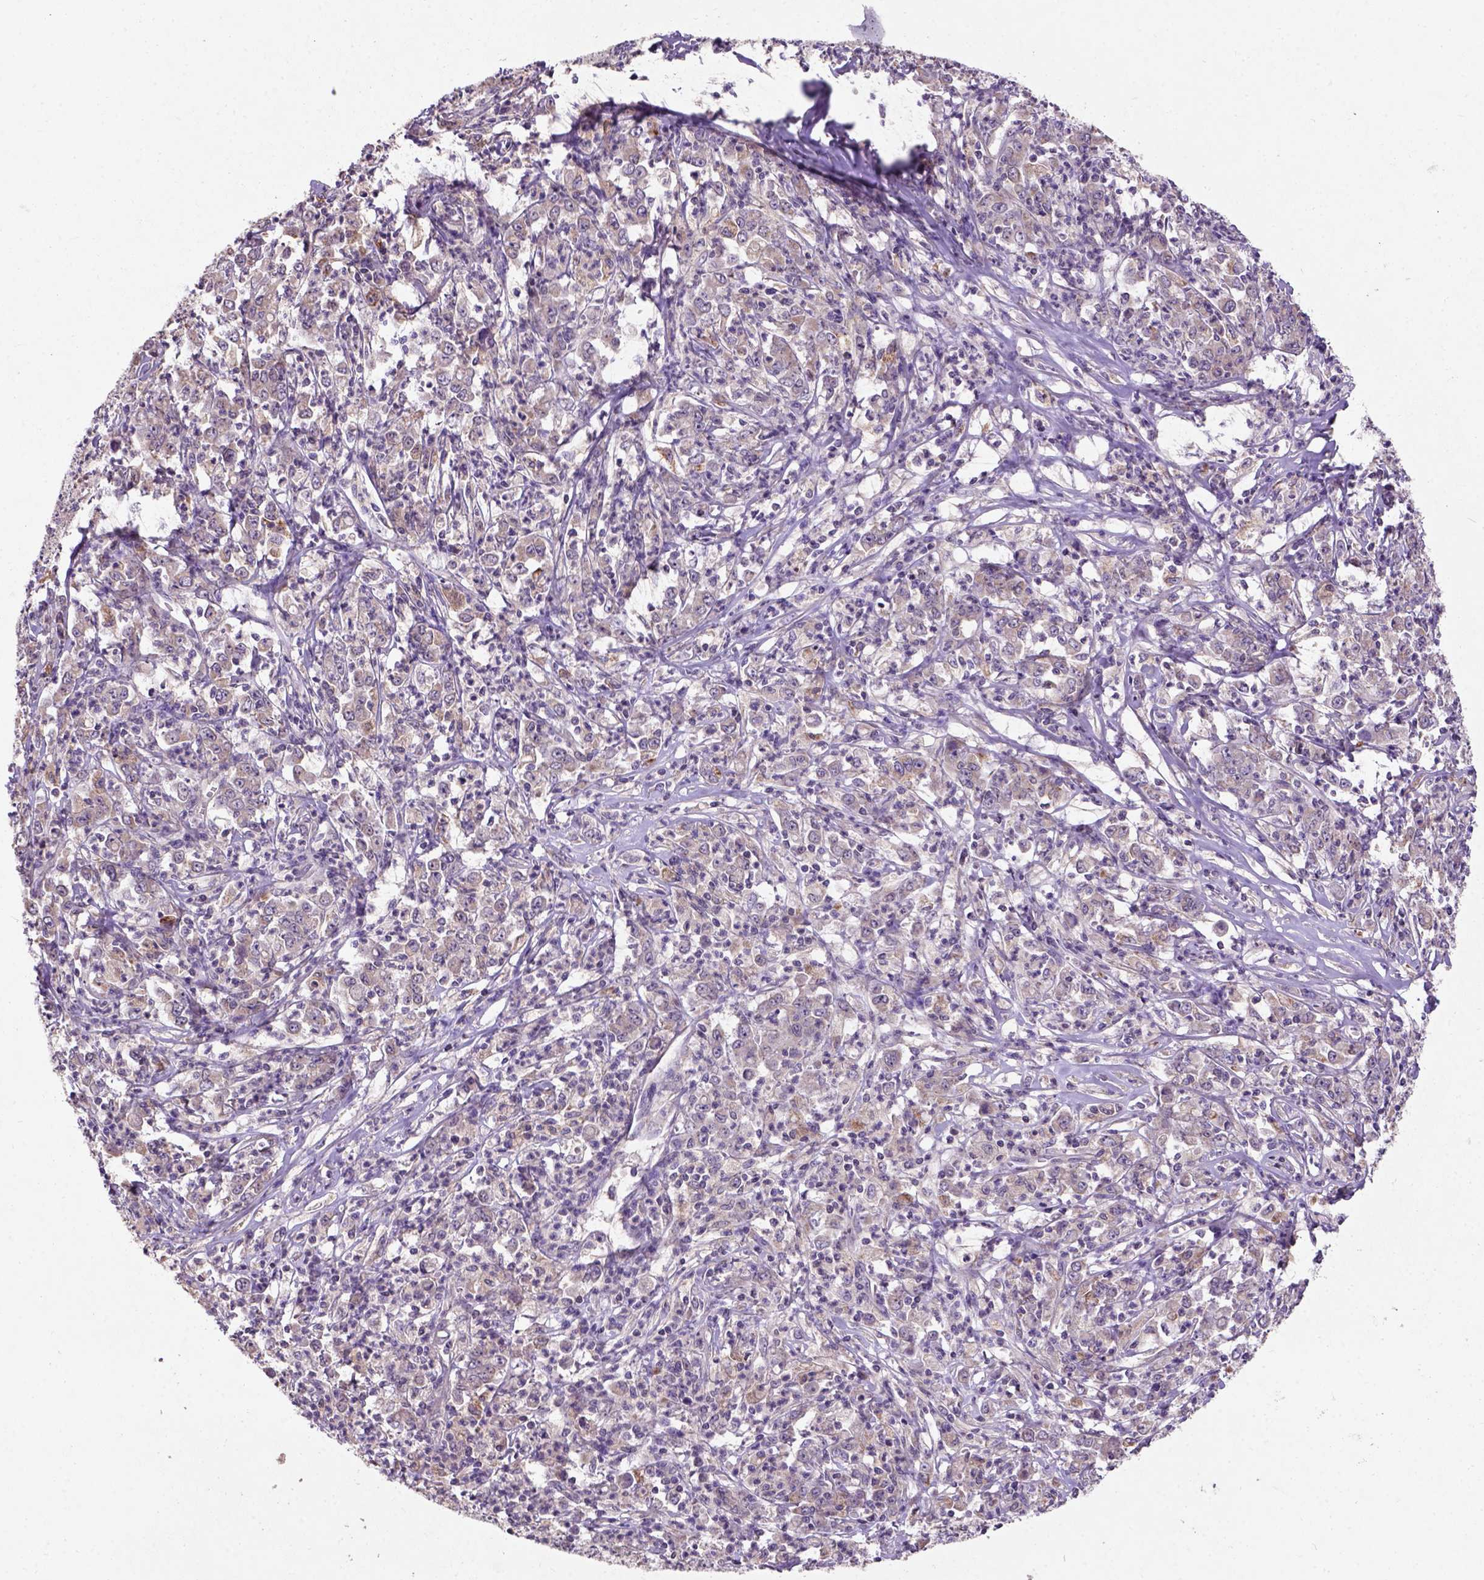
{"staining": {"intensity": "moderate", "quantity": ">75%", "location": "cytoplasmic/membranous"}, "tissue": "stomach cancer", "cell_type": "Tumor cells", "image_type": "cancer", "snomed": [{"axis": "morphology", "description": "Adenocarcinoma, NOS"}, {"axis": "topography", "description": "Stomach, lower"}], "caption": "This is an image of immunohistochemistry staining of stomach adenocarcinoma, which shows moderate expression in the cytoplasmic/membranous of tumor cells.", "gene": "KBTBD8", "patient": {"sex": "female", "age": 71}}